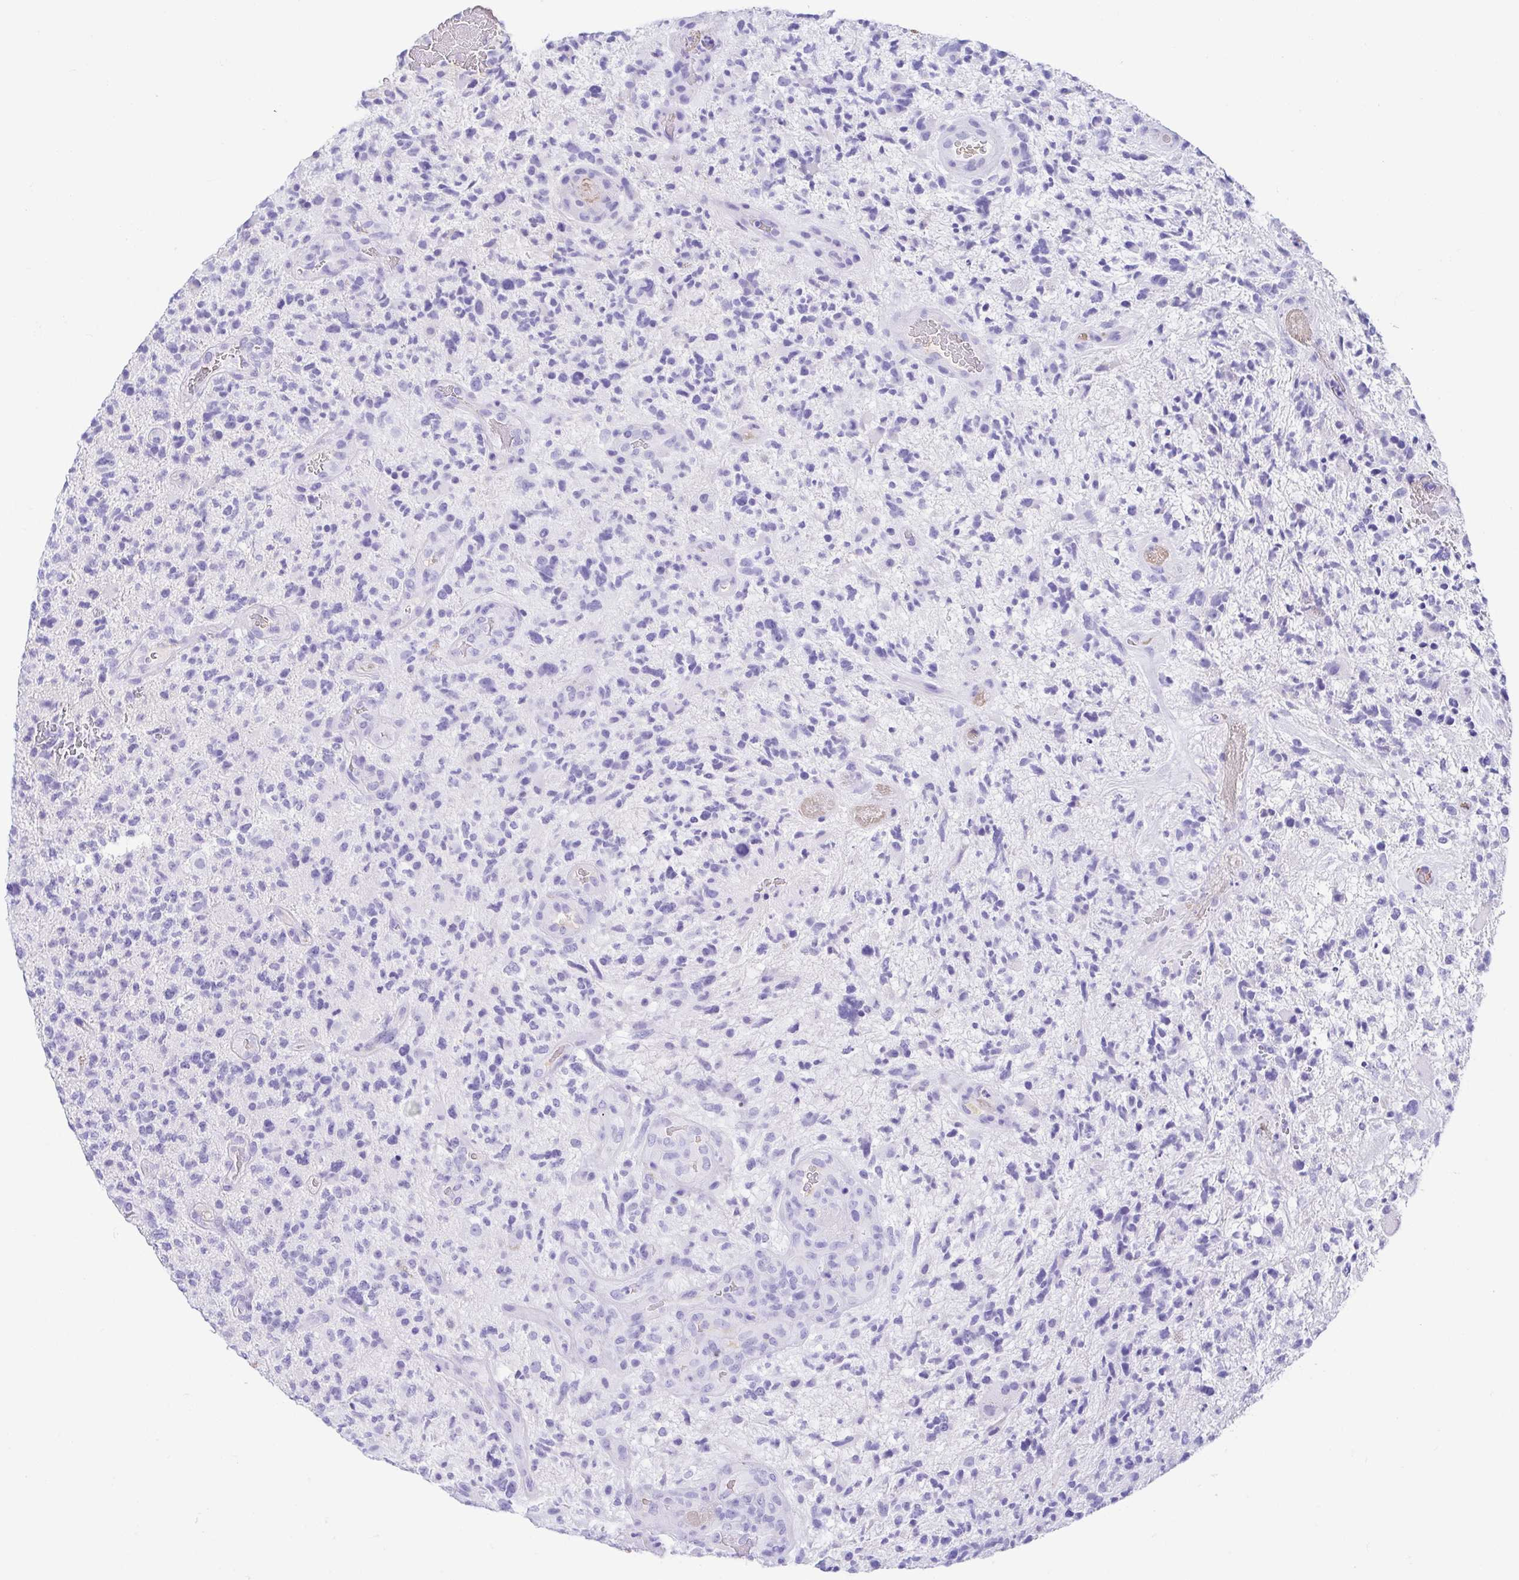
{"staining": {"intensity": "negative", "quantity": "none", "location": "none"}, "tissue": "glioma", "cell_type": "Tumor cells", "image_type": "cancer", "snomed": [{"axis": "morphology", "description": "Glioma, malignant, High grade"}, {"axis": "topography", "description": "Brain"}], "caption": "IHC of human high-grade glioma (malignant) demonstrates no staining in tumor cells.", "gene": "GKN1", "patient": {"sex": "female", "age": 71}}